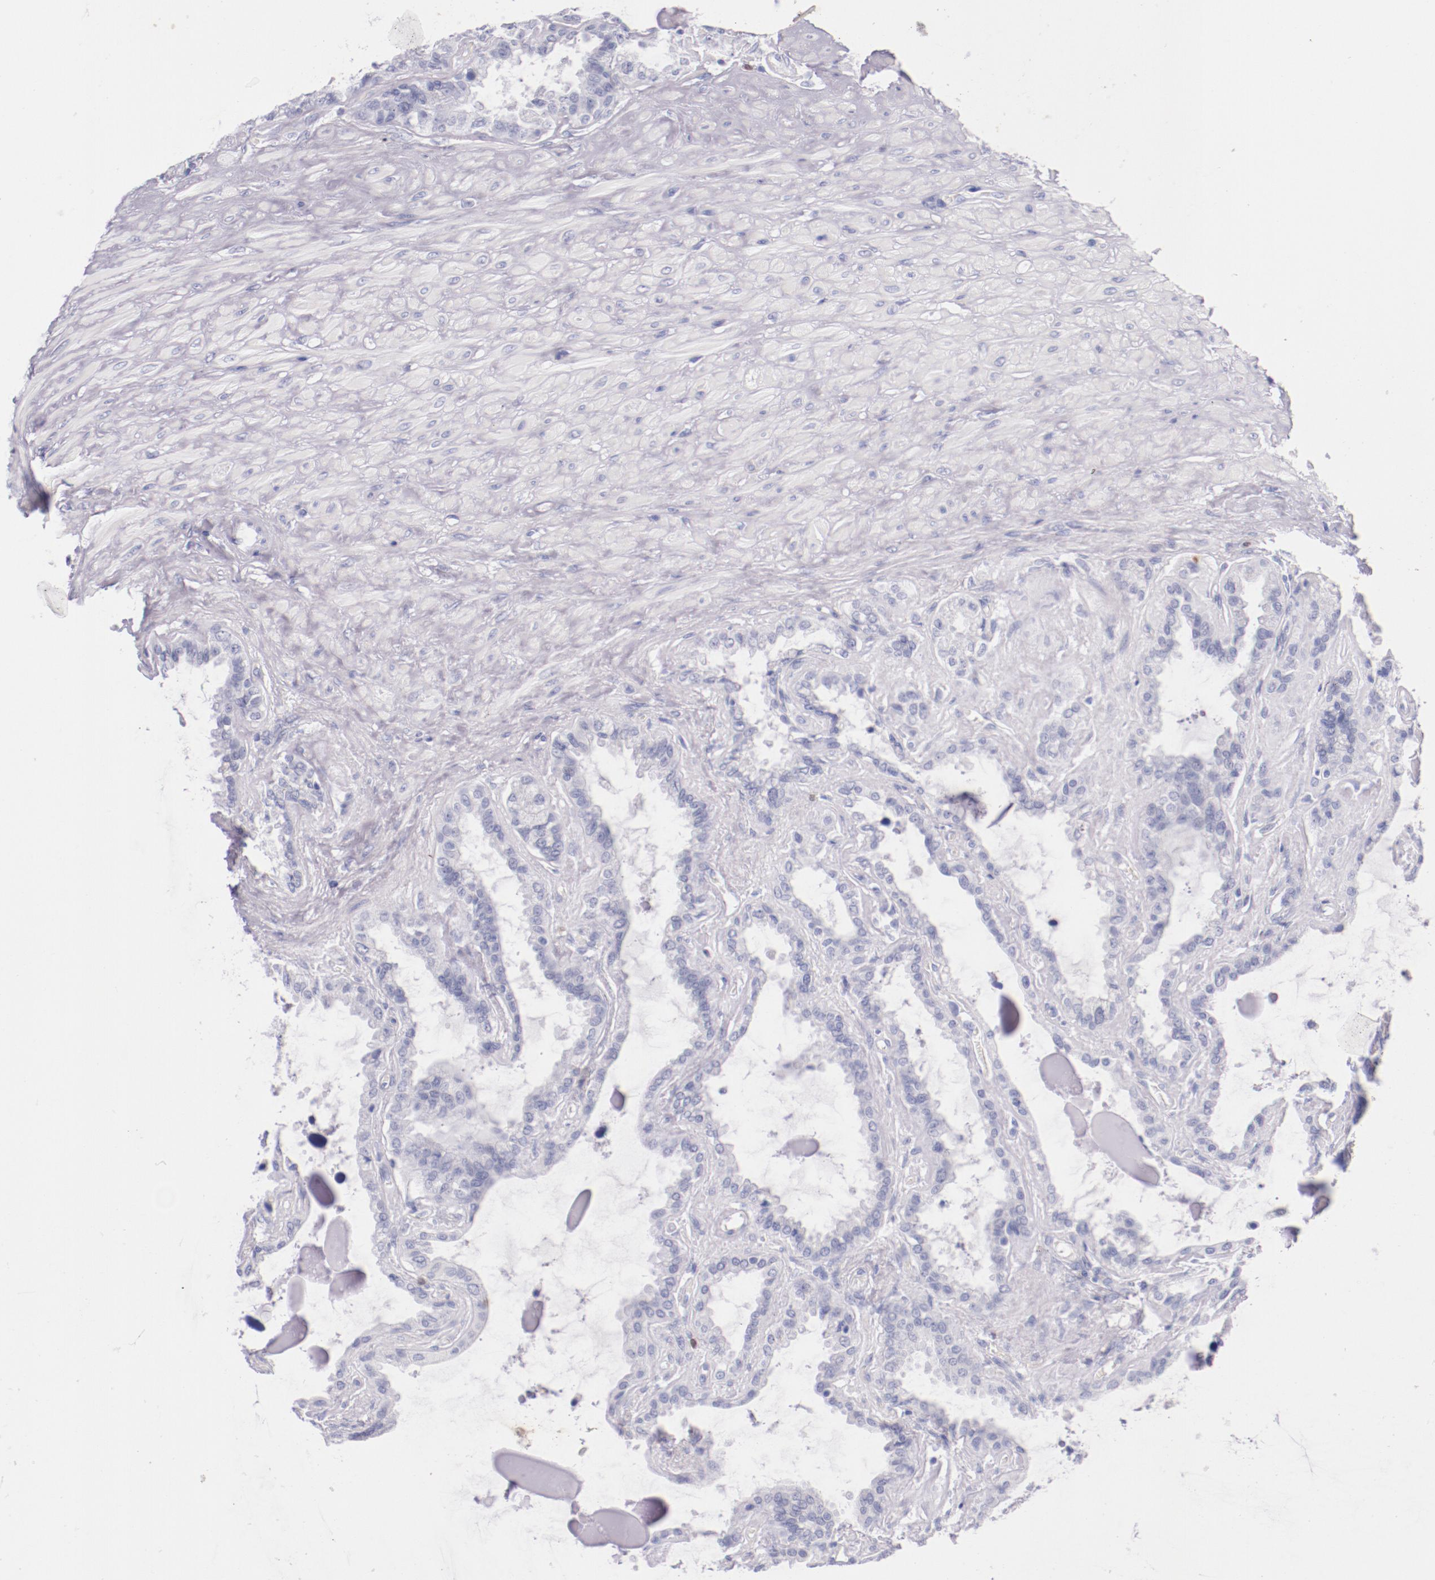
{"staining": {"intensity": "negative", "quantity": "none", "location": "none"}, "tissue": "seminal vesicle", "cell_type": "Glandular cells", "image_type": "normal", "snomed": [{"axis": "morphology", "description": "Normal tissue, NOS"}, {"axis": "morphology", "description": "Inflammation, NOS"}, {"axis": "topography", "description": "Urinary bladder"}, {"axis": "topography", "description": "Prostate"}, {"axis": "topography", "description": "Seminal veicle"}], "caption": "Glandular cells show no significant protein positivity in normal seminal vesicle.", "gene": "IRF4", "patient": {"sex": "male", "age": 82}}